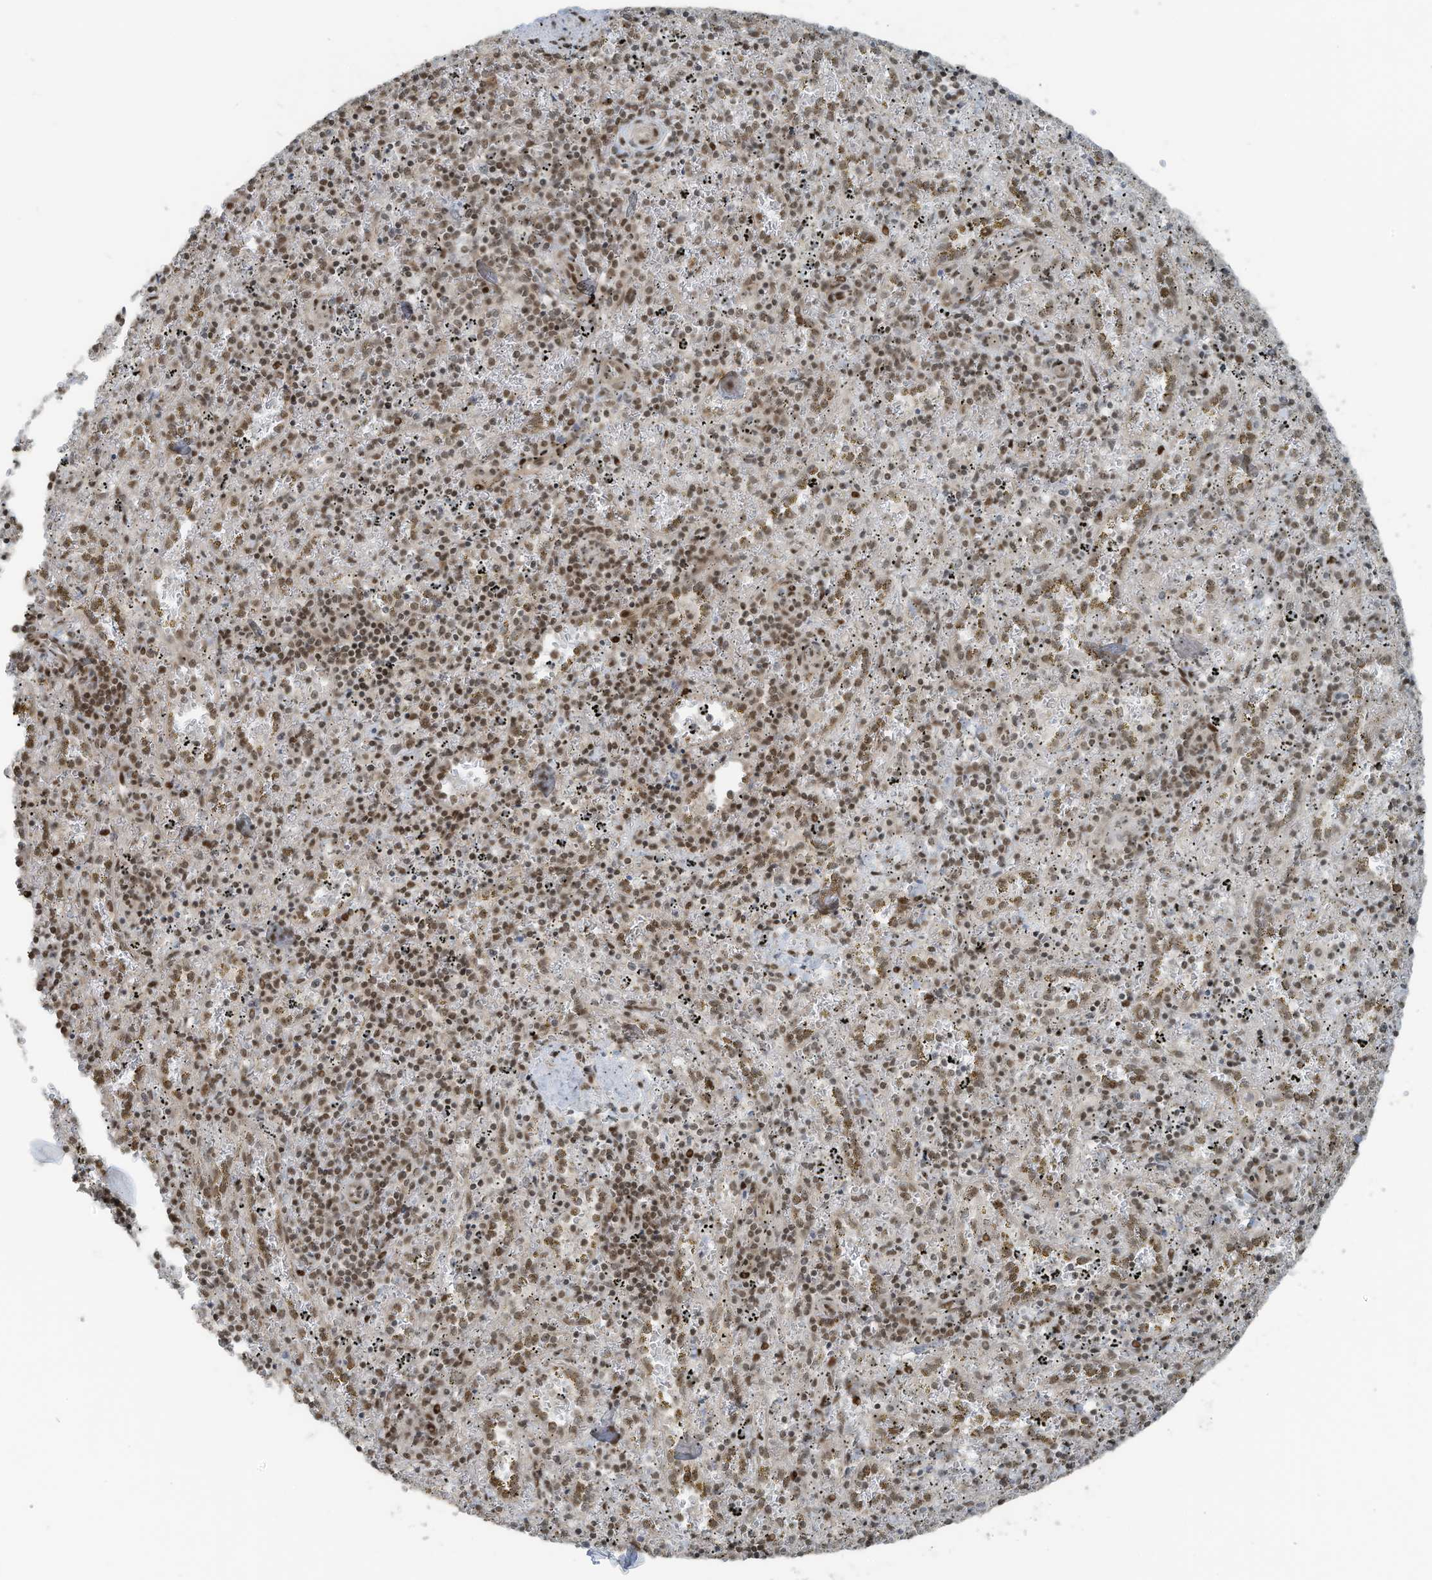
{"staining": {"intensity": "moderate", "quantity": "25%-75%", "location": "nuclear"}, "tissue": "spleen", "cell_type": "Cells in red pulp", "image_type": "normal", "snomed": [{"axis": "morphology", "description": "Normal tissue, NOS"}, {"axis": "topography", "description": "Spleen"}], "caption": "A photomicrograph showing moderate nuclear expression in approximately 25%-75% of cells in red pulp in benign spleen, as visualized by brown immunohistochemical staining.", "gene": "PCNP", "patient": {"sex": "male", "age": 11}}